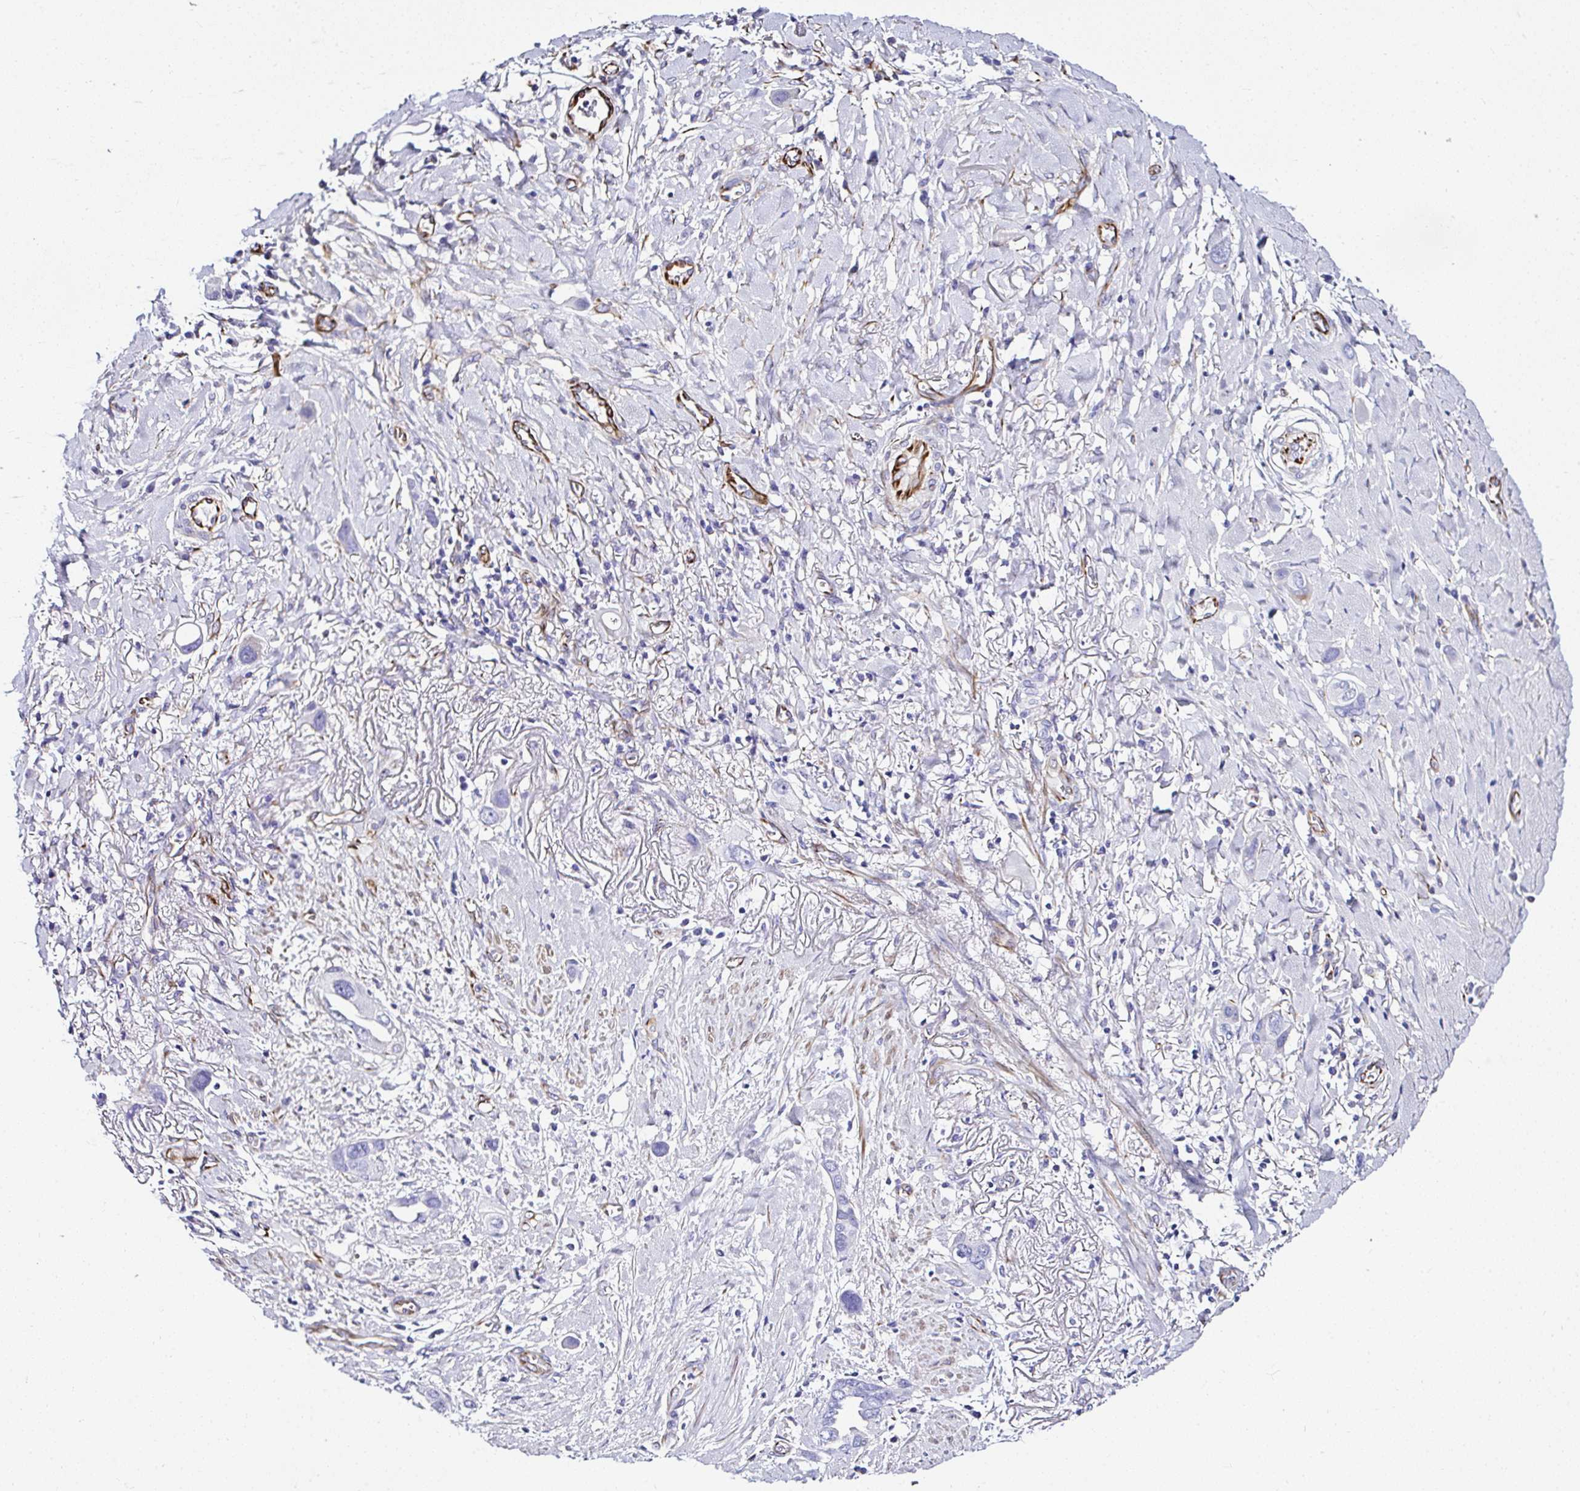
{"staining": {"intensity": "negative", "quantity": "none", "location": "none"}, "tissue": "lung cancer", "cell_type": "Tumor cells", "image_type": "cancer", "snomed": [{"axis": "morphology", "description": "Adenocarcinoma, NOS"}, {"axis": "topography", "description": "Lung"}], "caption": "Tumor cells are negative for brown protein staining in lung cancer (adenocarcinoma).", "gene": "DEPDC5", "patient": {"sex": "male", "age": 76}}